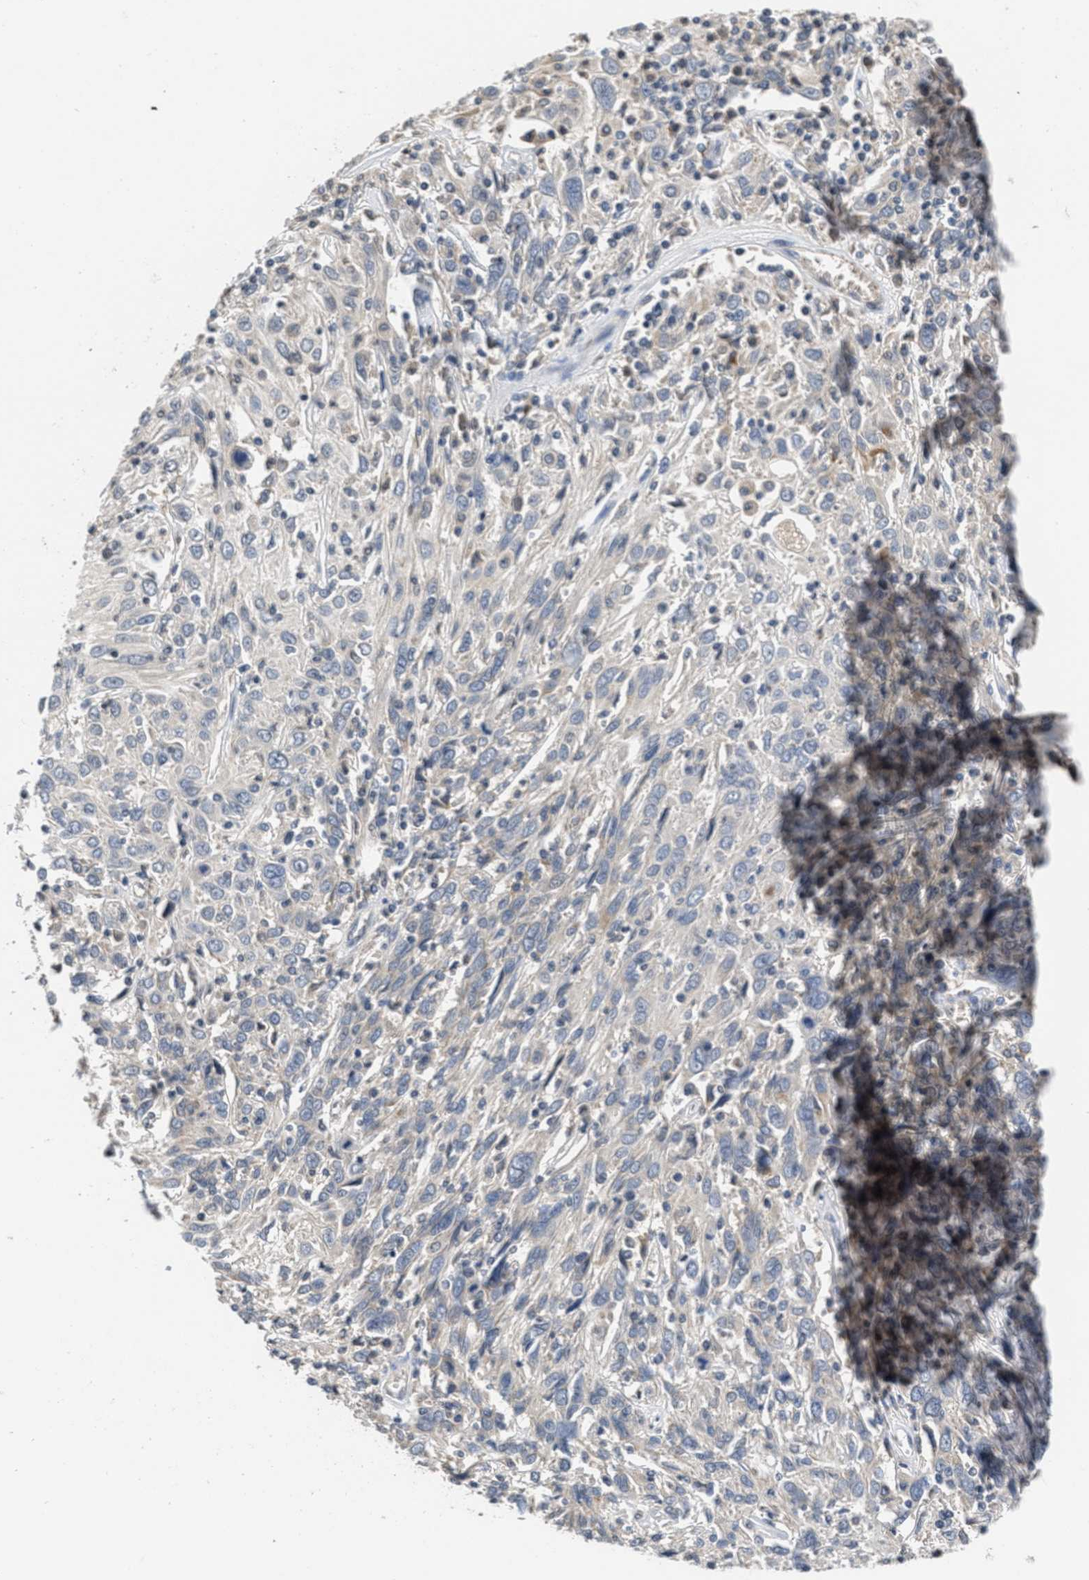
{"staining": {"intensity": "negative", "quantity": "none", "location": "none"}, "tissue": "cervical cancer", "cell_type": "Tumor cells", "image_type": "cancer", "snomed": [{"axis": "morphology", "description": "Squamous cell carcinoma, NOS"}, {"axis": "topography", "description": "Cervix"}], "caption": "The image shows no significant positivity in tumor cells of cervical cancer.", "gene": "ANGPT1", "patient": {"sex": "female", "age": 46}}